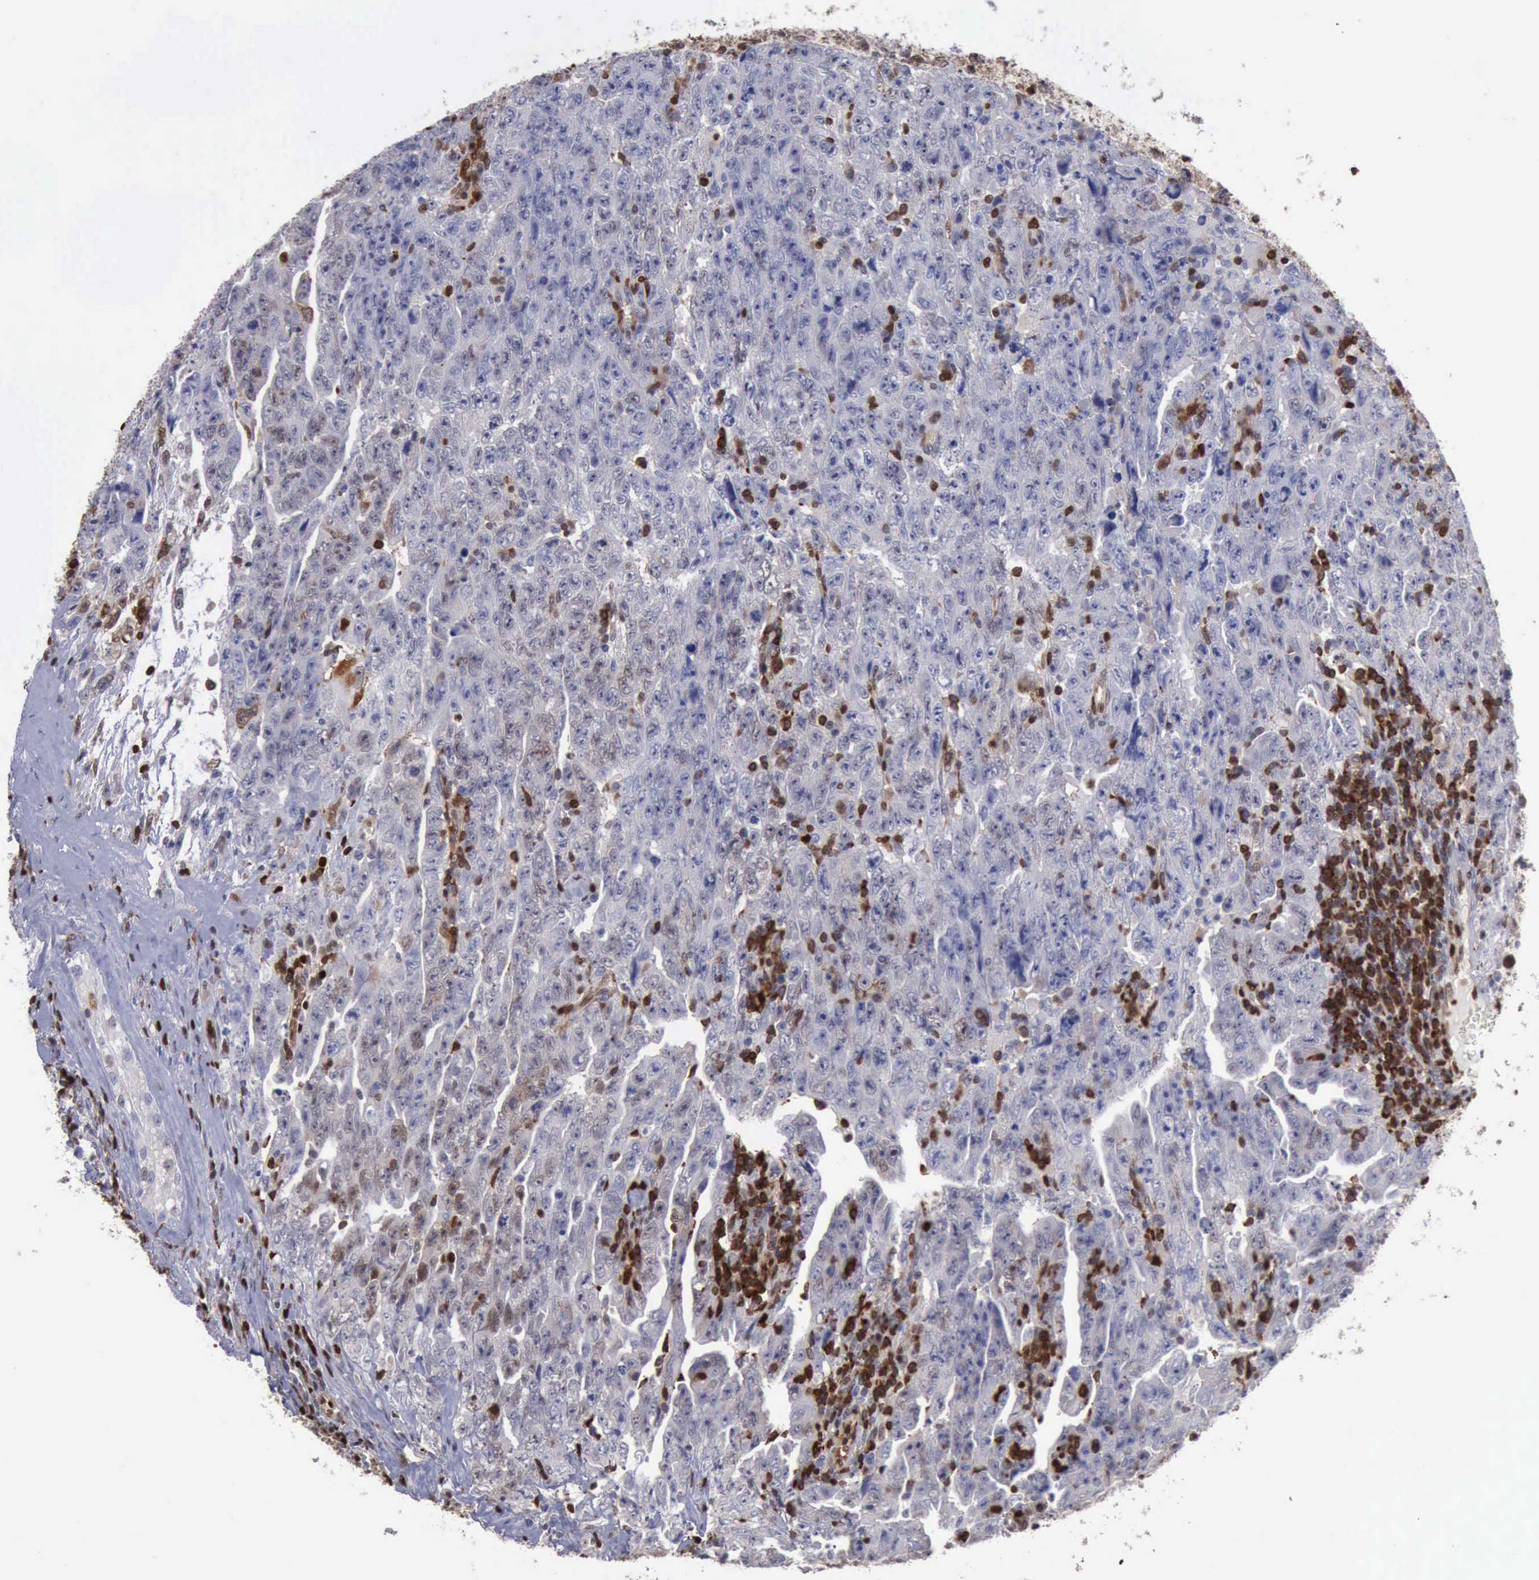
{"staining": {"intensity": "negative", "quantity": "none", "location": "none"}, "tissue": "testis cancer", "cell_type": "Tumor cells", "image_type": "cancer", "snomed": [{"axis": "morphology", "description": "Carcinoma, Embryonal, NOS"}, {"axis": "topography", "description": "Testis"}], "caption": "A micrograph of human testis cancer (embryonal carcinoma) is negative for staining in tumor cells.", "gene": "PDCD4", "patient": {"sex": "male", "age": 28}}